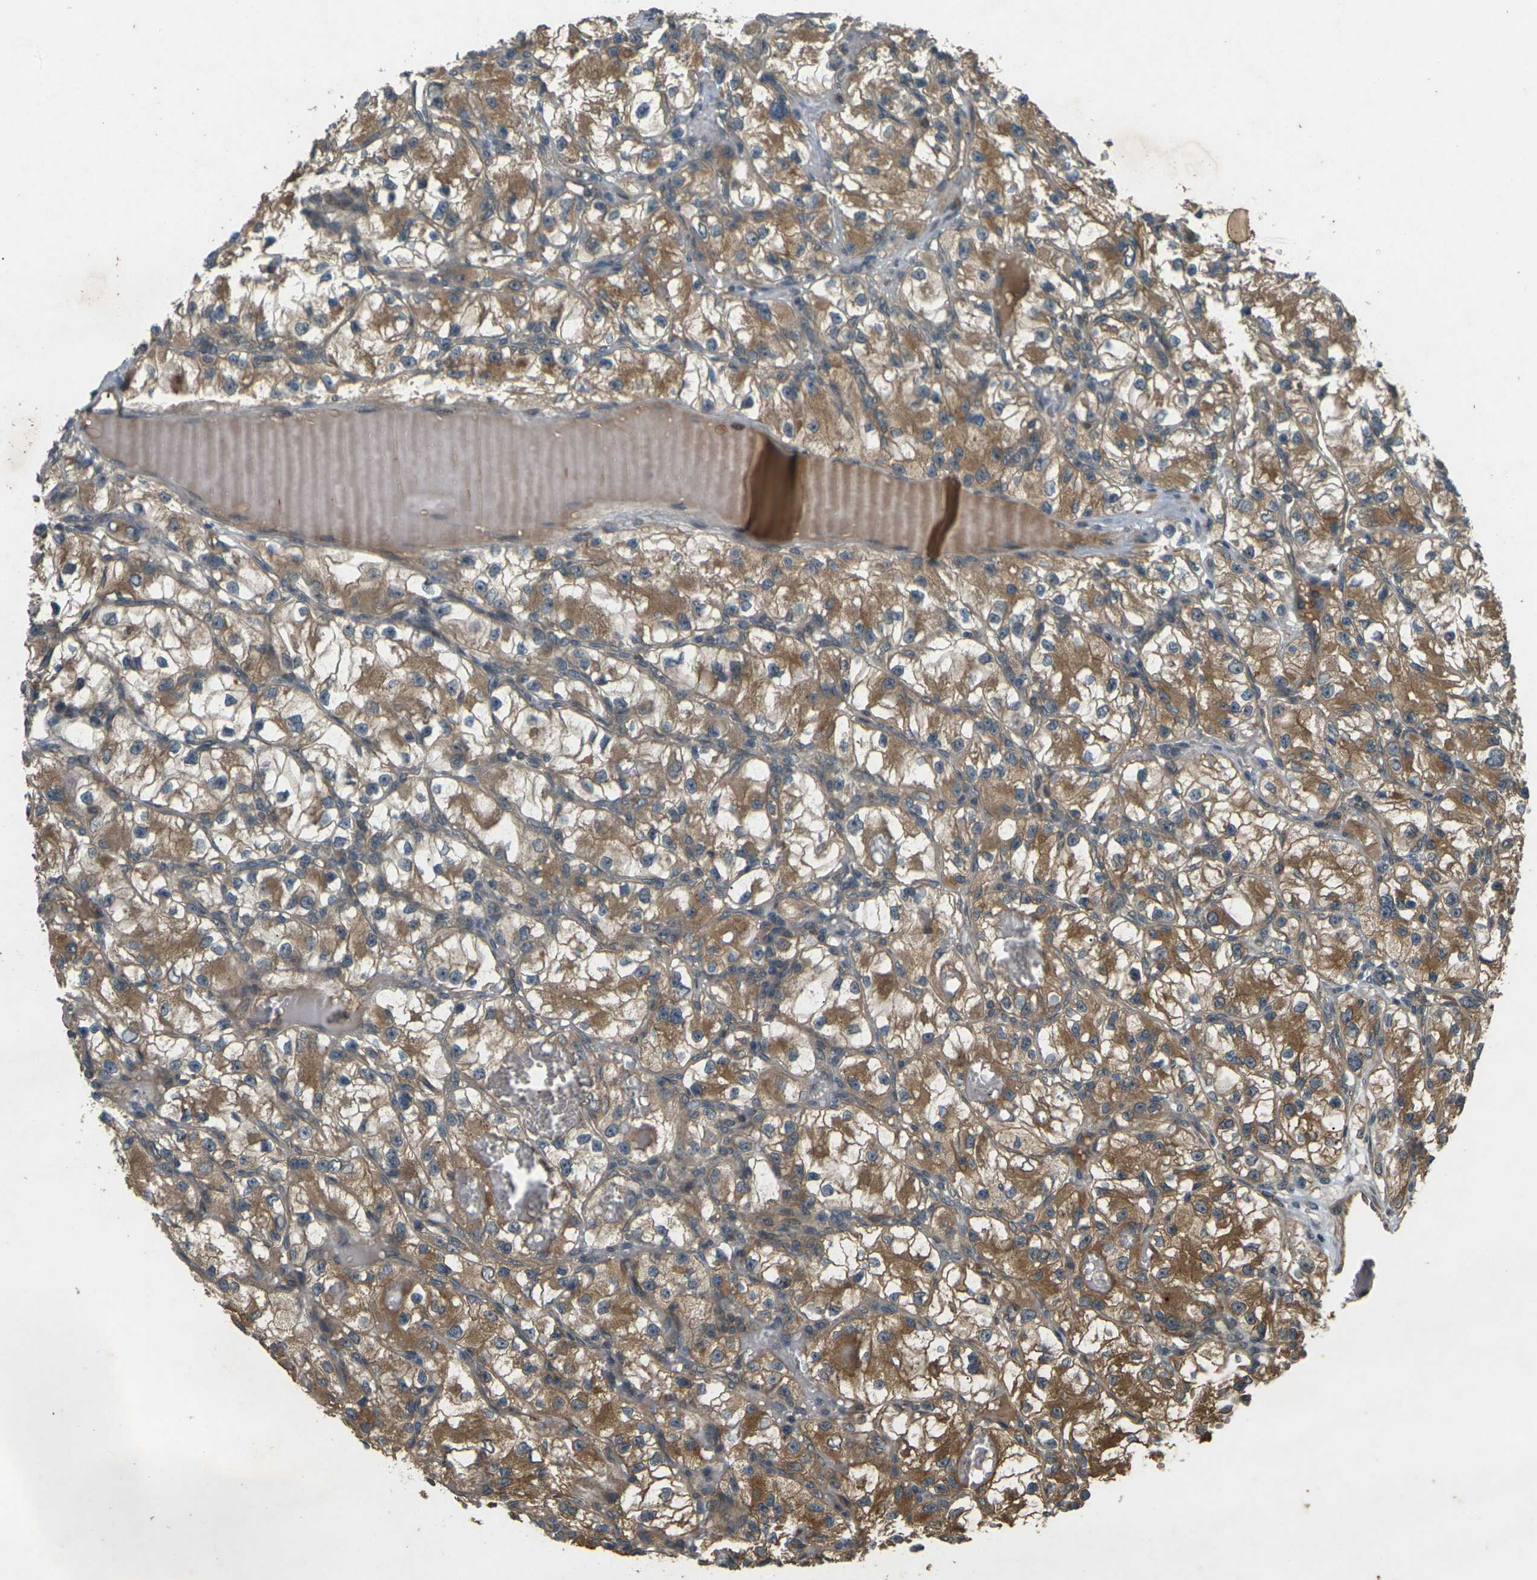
{"staining": {"intensity": "moderate", "quantity": ">75%", "location": "cytoplasmic/membranous"}, "tissue": "renal cancer", "cell_type": "Tumor cells", "image_type": "cancer", "snomed": [{"axis": "morphology", "description": "Adenocarcinoma, NOS"}, {"axis": "topography", "description": "Kidney"}], "caption": "Human renal cancer stained for a protein (brown) shows moderate cytoplasmic/membranous positive expression in about >75% of tumor cells.", "gene": "TAP1", "patient": {"sex": "female", "age": 57}}